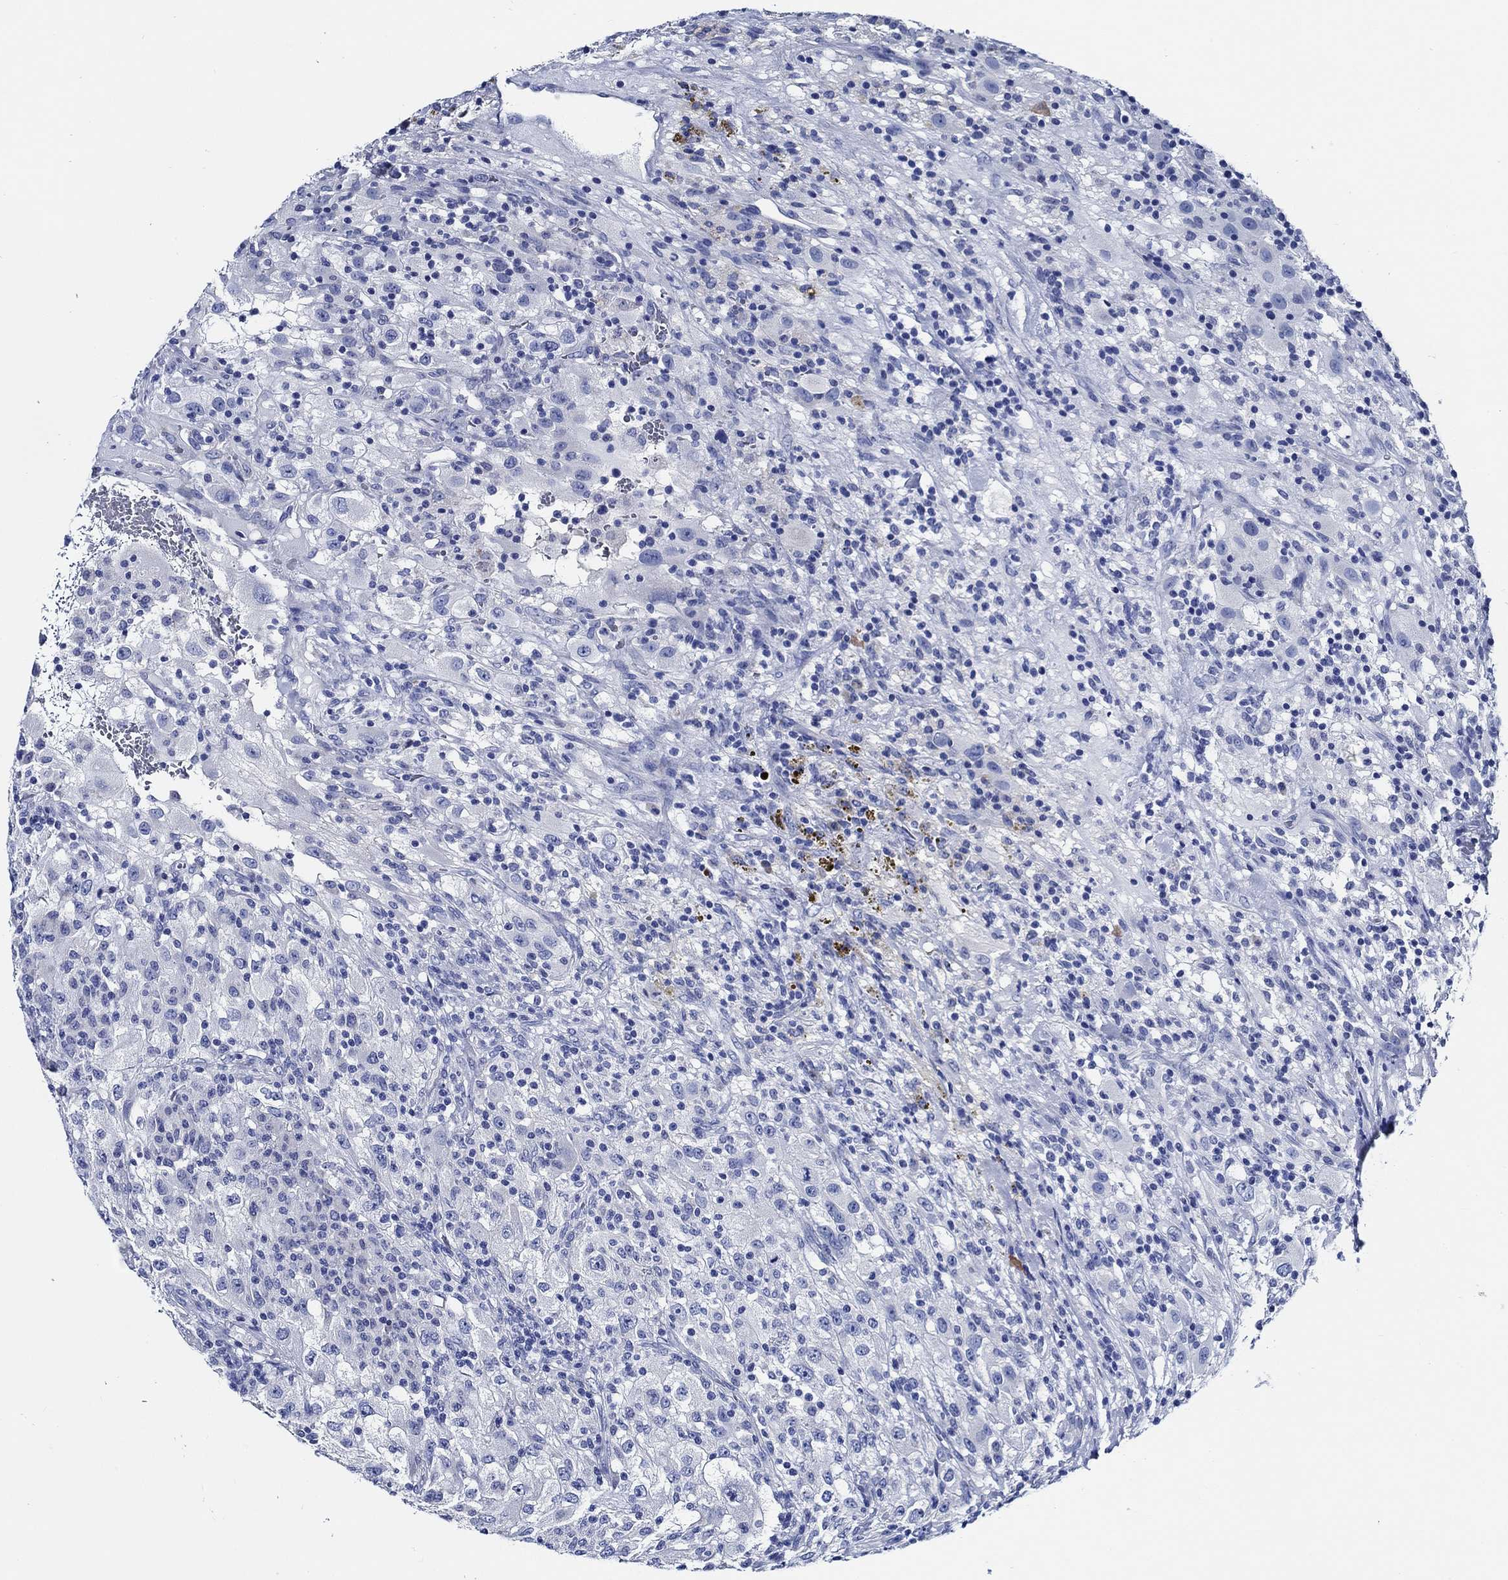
{"staining": {"intensity": "negative", "quantity": "none", "location": "none"}, "tissue": "renal cancer", "cell_type": "Tumor cells", "image_type": "cancer", "snomed": [{"axis": "morphology", "description": "Adenocarcinoma, NOS"}, {"axis": "topography", "description": "Kidney"}], "caption": "DAB immunohistochemical staining of renal adenocarcinoma exhibits no significant staining in tumor cells. (DAB IHC, high magnification).", "gene": "WDR62", "patient": {"sex": "female", "age": 67}}